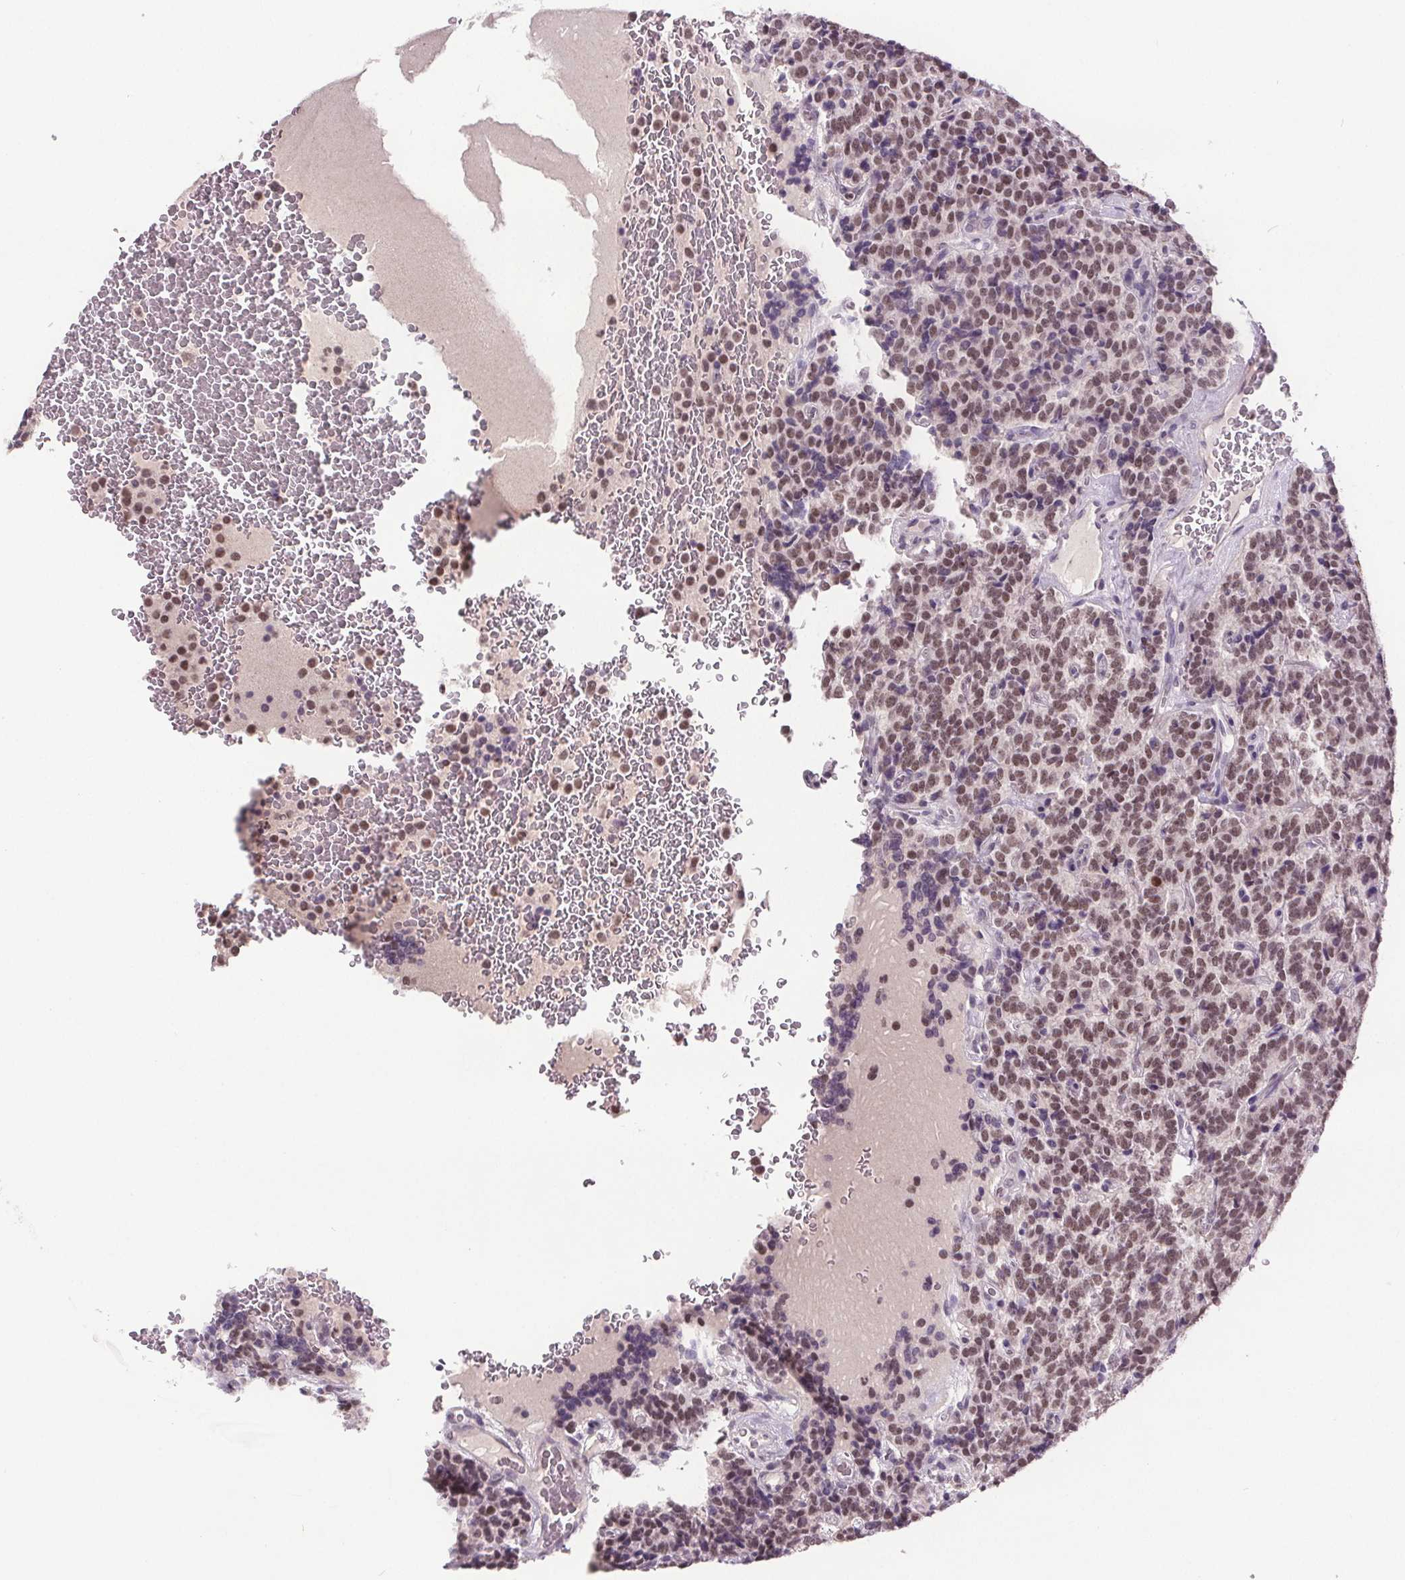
{"staining": {"intensity": "weak", "quantity": ">75%", "location": "nuclear"}, "tissue": "carcinoid", "cell_type": "Tumor cells", "image_type": "cancer", "snomed": [{"axis": "morphology", "description": "Carcinoid, malignant, NOS"}, {"axis": "topography", "description": "Pancreas"}], "caption": "Immunohistochemistry staining of carcinoid, which reveals low levels of weak nuclear positivity in approximately >75% of tumor cells indicating weak nuclear protein expression. The staining was performed using DAB (brown) for protein detection and nuclei were counterstained in hematoxylin (blue).", "gene": "CENPF", "patient": {"sex": "male", "age": 36}}